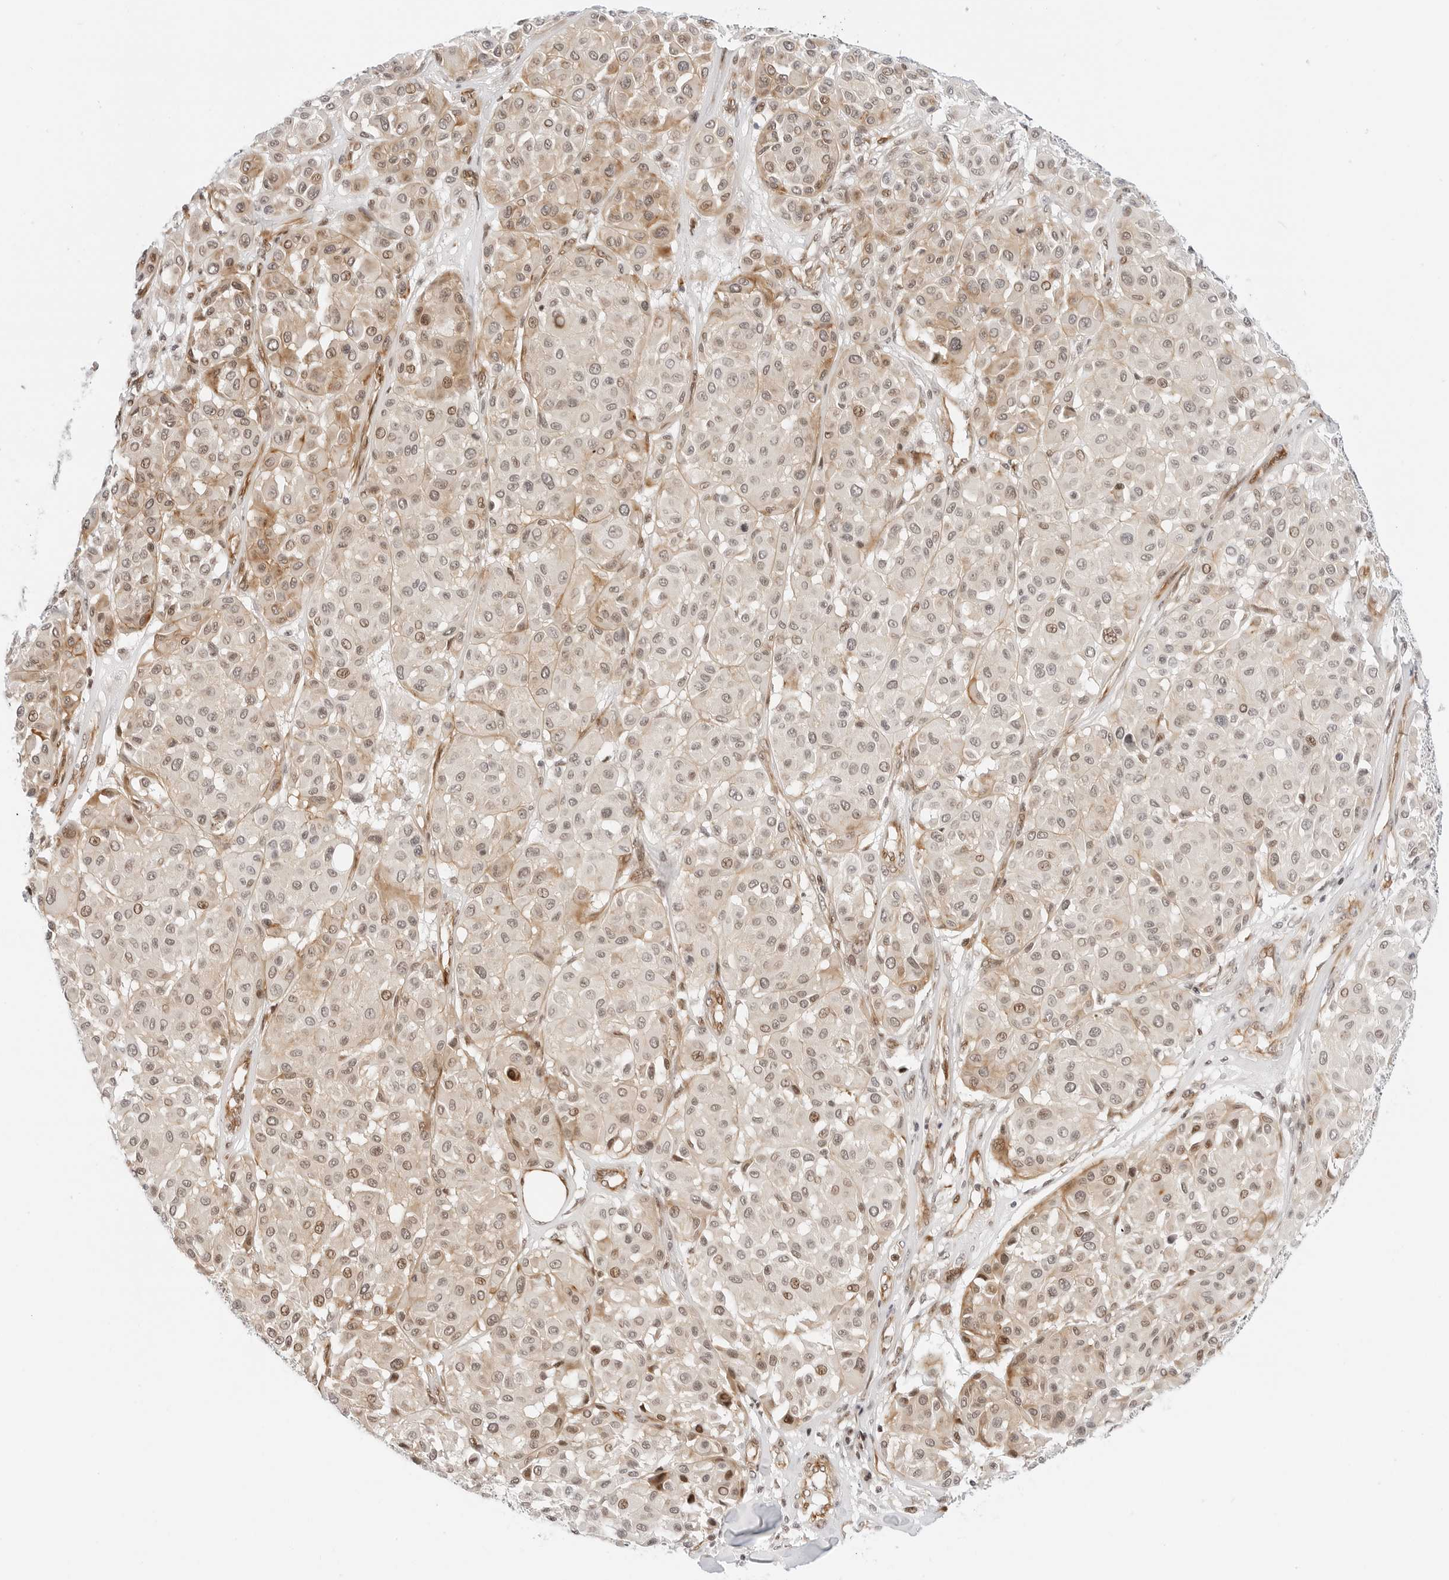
{"staining": {"intensity": "moderate", "quantity": "25%-75%", "location": "nuclear"}, "tissue": "melanoma", "cell_type": "Tumor cells", "image_type": "cancer", "snomed": [{"axis": "morphology", "description": "Malignant melanoma, Metastatic site"}, {"axis": "topography", "description": "Soft tissue"}], "caption": "High-magnification brightfield microscopy of melanoma stained with DAB (3,3'-diaminobenzidine) (brown) and counterstained with hematoxylin (blue). tumor cells exhibit moderate nuclear staining is appreciated in approximately25%-75% of cells.", "gene": "ZNF613", "patient": {"sex": "male", "age": 41}}